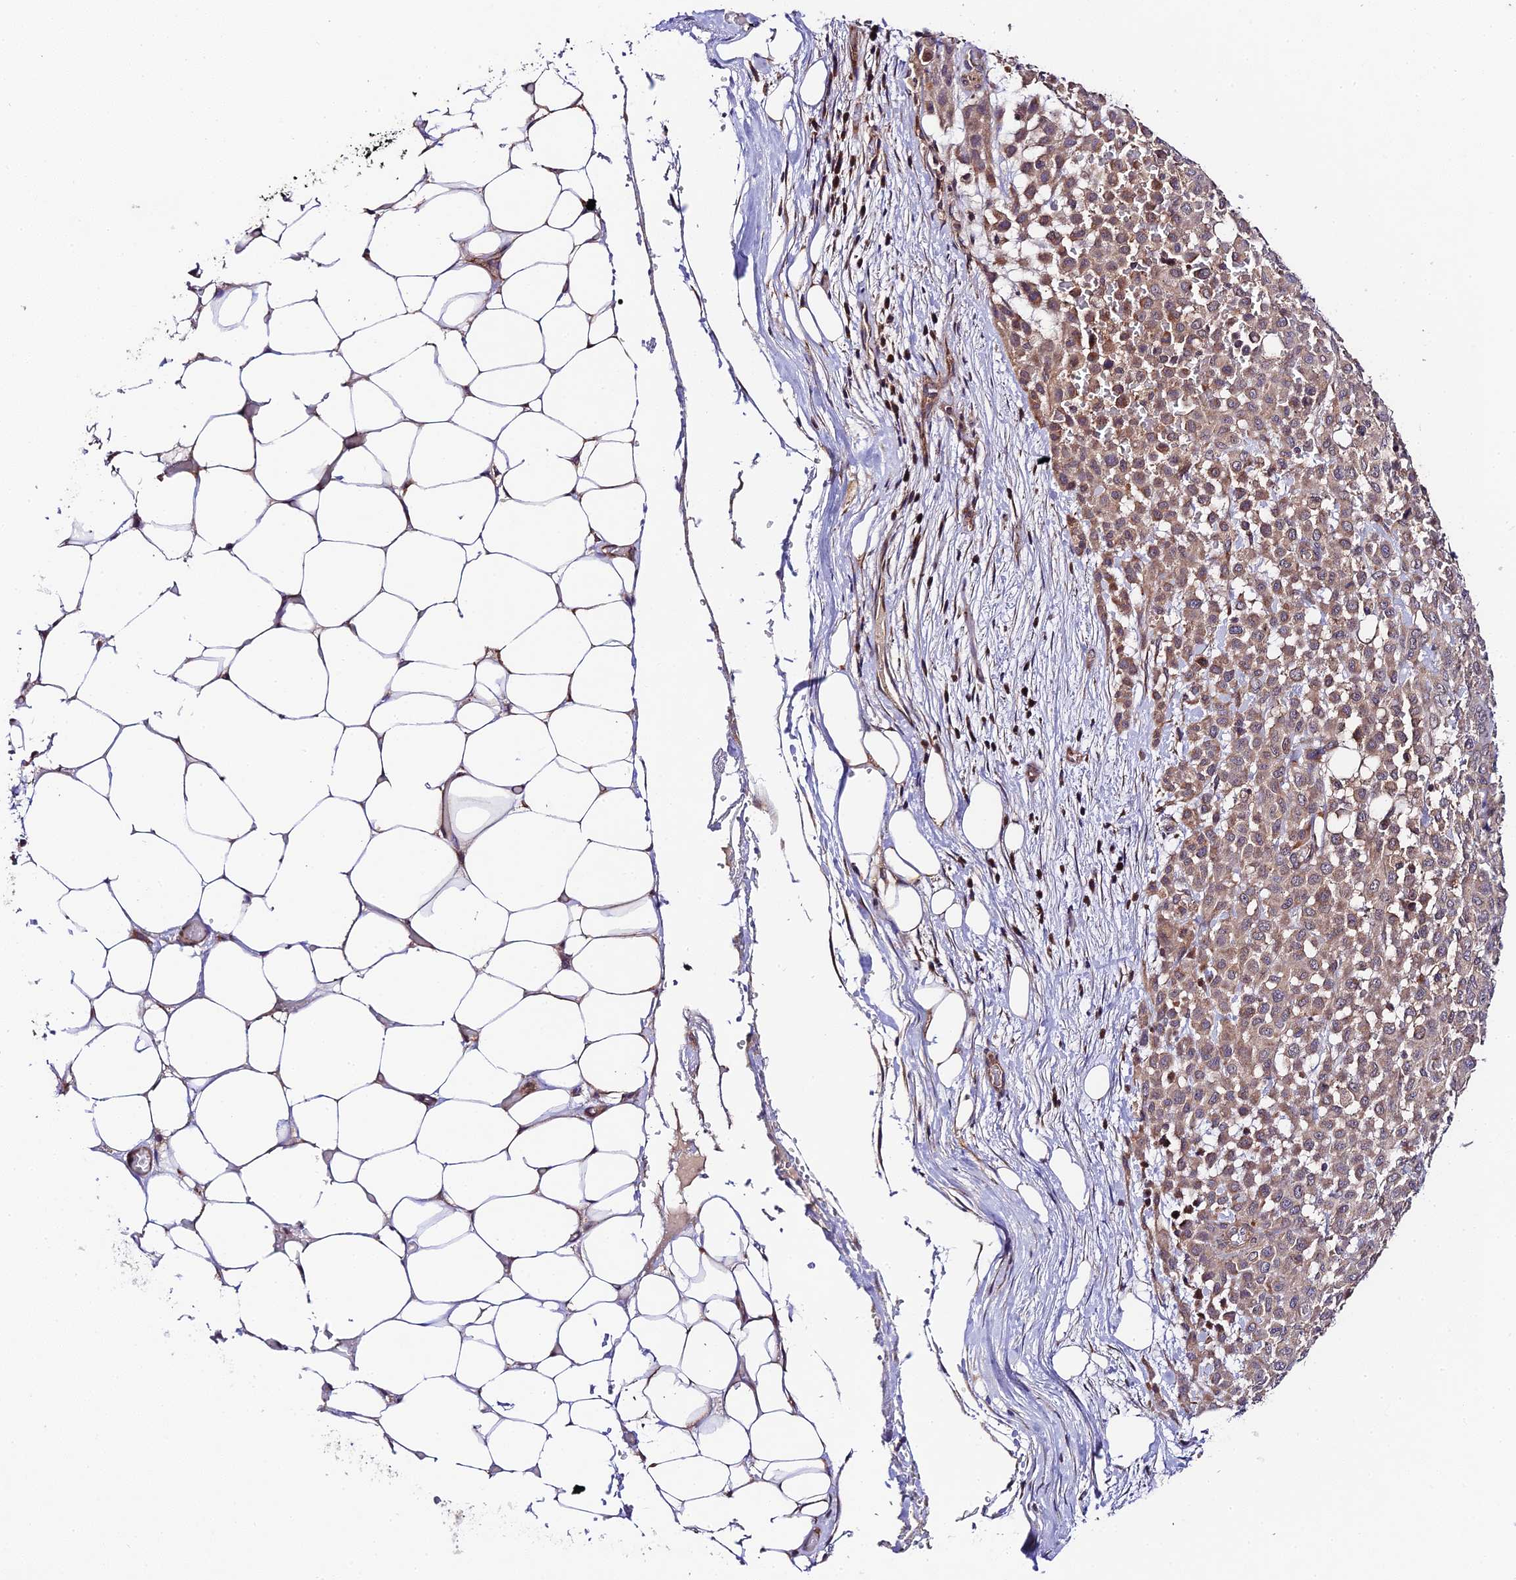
{"staining": {"intensity": "moderate", "quantity": "<25%", "location": "cytoplasmic/membranous"}, "tissue": "melanoma", "cell_type": "Tumor cells", "image_type": "cancer", "snomed": [{"axis": "morphology", "description": "Malignant melanoma, Metastatic site"}, {"axis": "topography", "description": "Skin"}], "caption": "This micrograph demonstrates immunohistochemistry staining of human malignant melanoma (metastatic site), with low moderate cytoplasmic/membranous positivity in approximately <25% of tumor cells.", "gene": "C3orf20", "patient": {"sex": "female", "age": 81}}